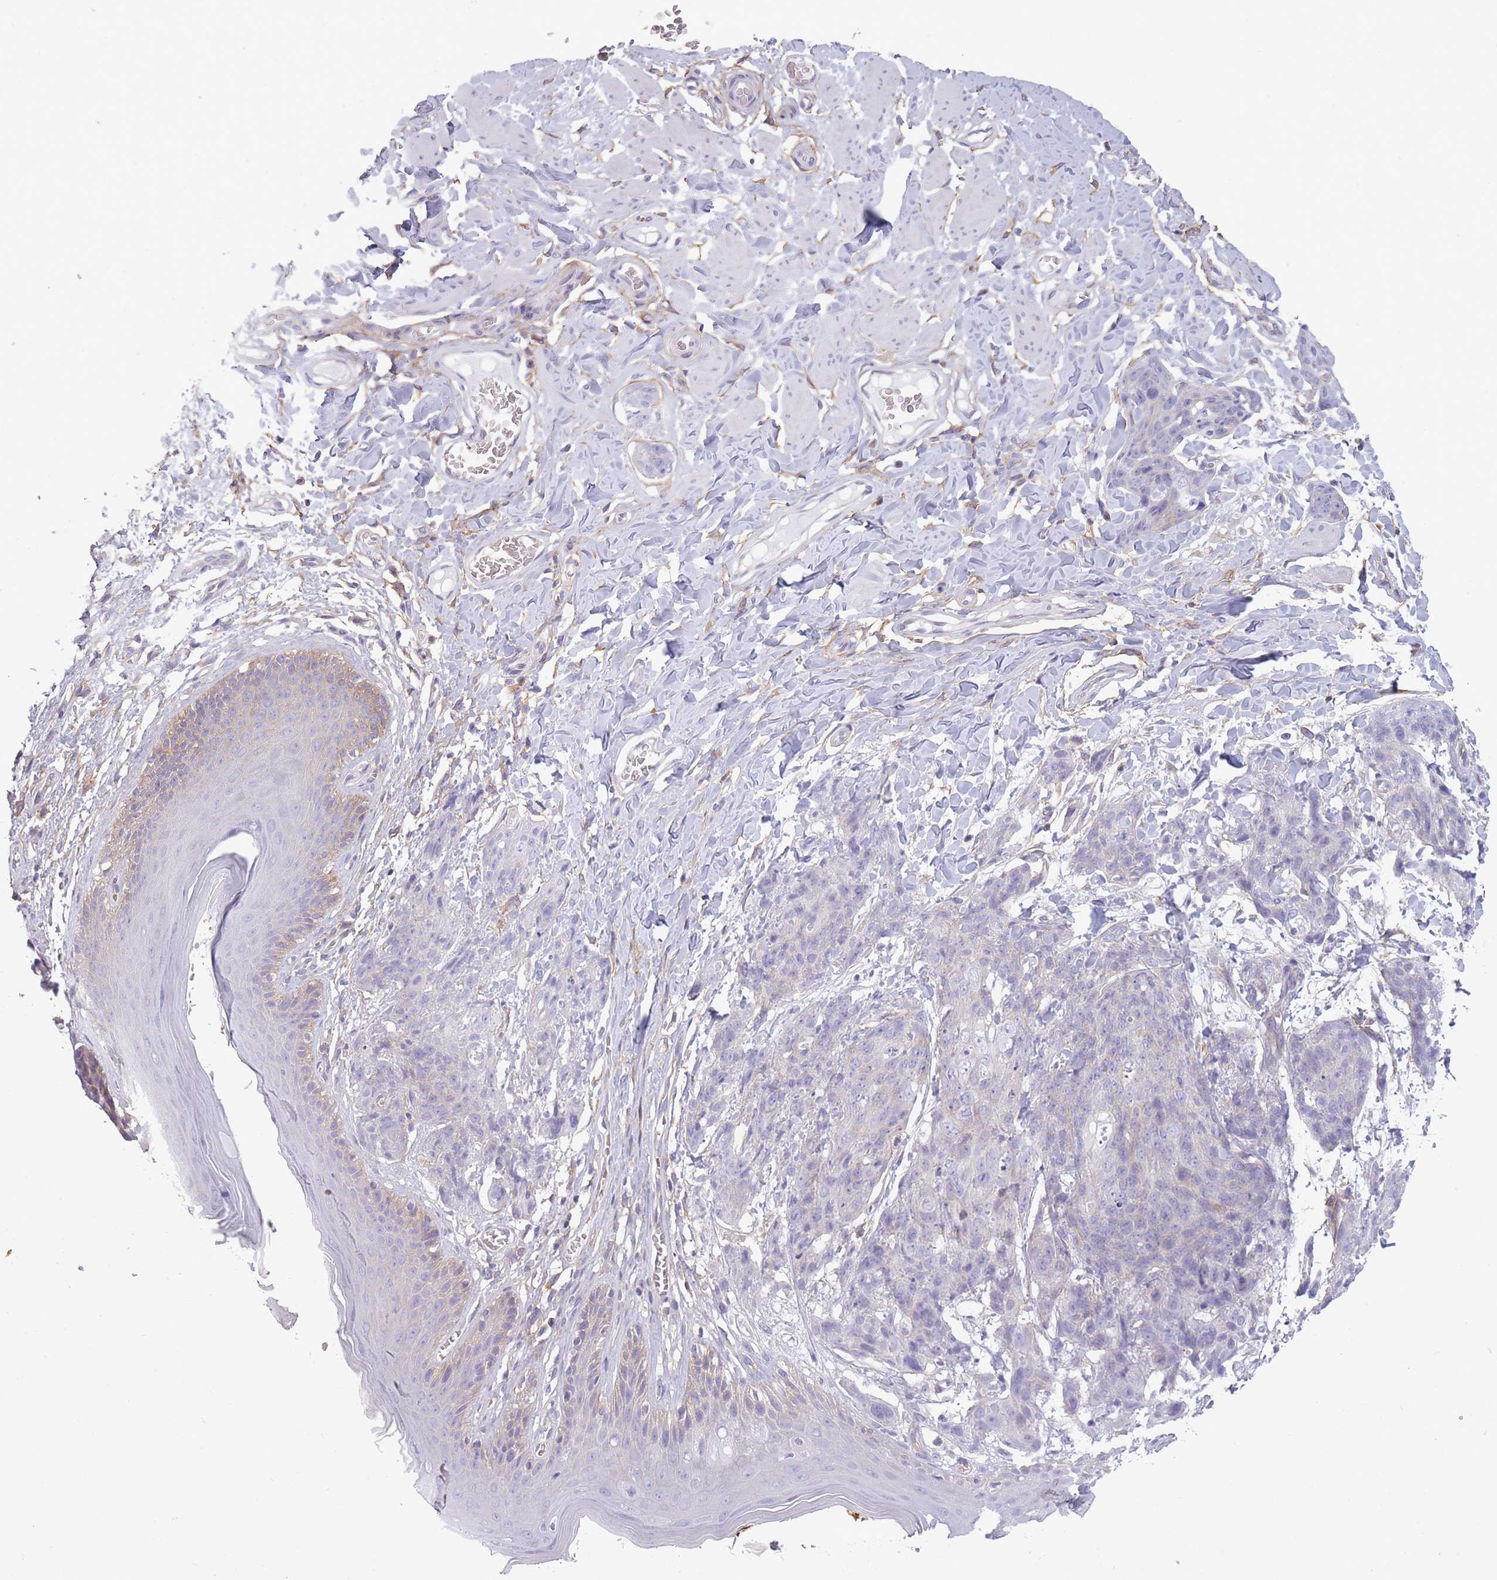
{"staining": {"intensity": "negative", "quantity": "none", "location": "none"}, "tissue": "skin cancer", "cell_type": "Tumor cells", "image_type": "cancer", "snomed": [{"axis": "morphology", "description": "Squamous cell carcinoma, NOS"}, {"axis": "topography", "description": "Skin"}, {"axis": "topography", "description": "Vulva"}], "caption": "Tumor cells show no significant positivity in skin squamous cell carcinoma.", "gene": "ADD1", "patient": {"sex": "female", "age": 85}}